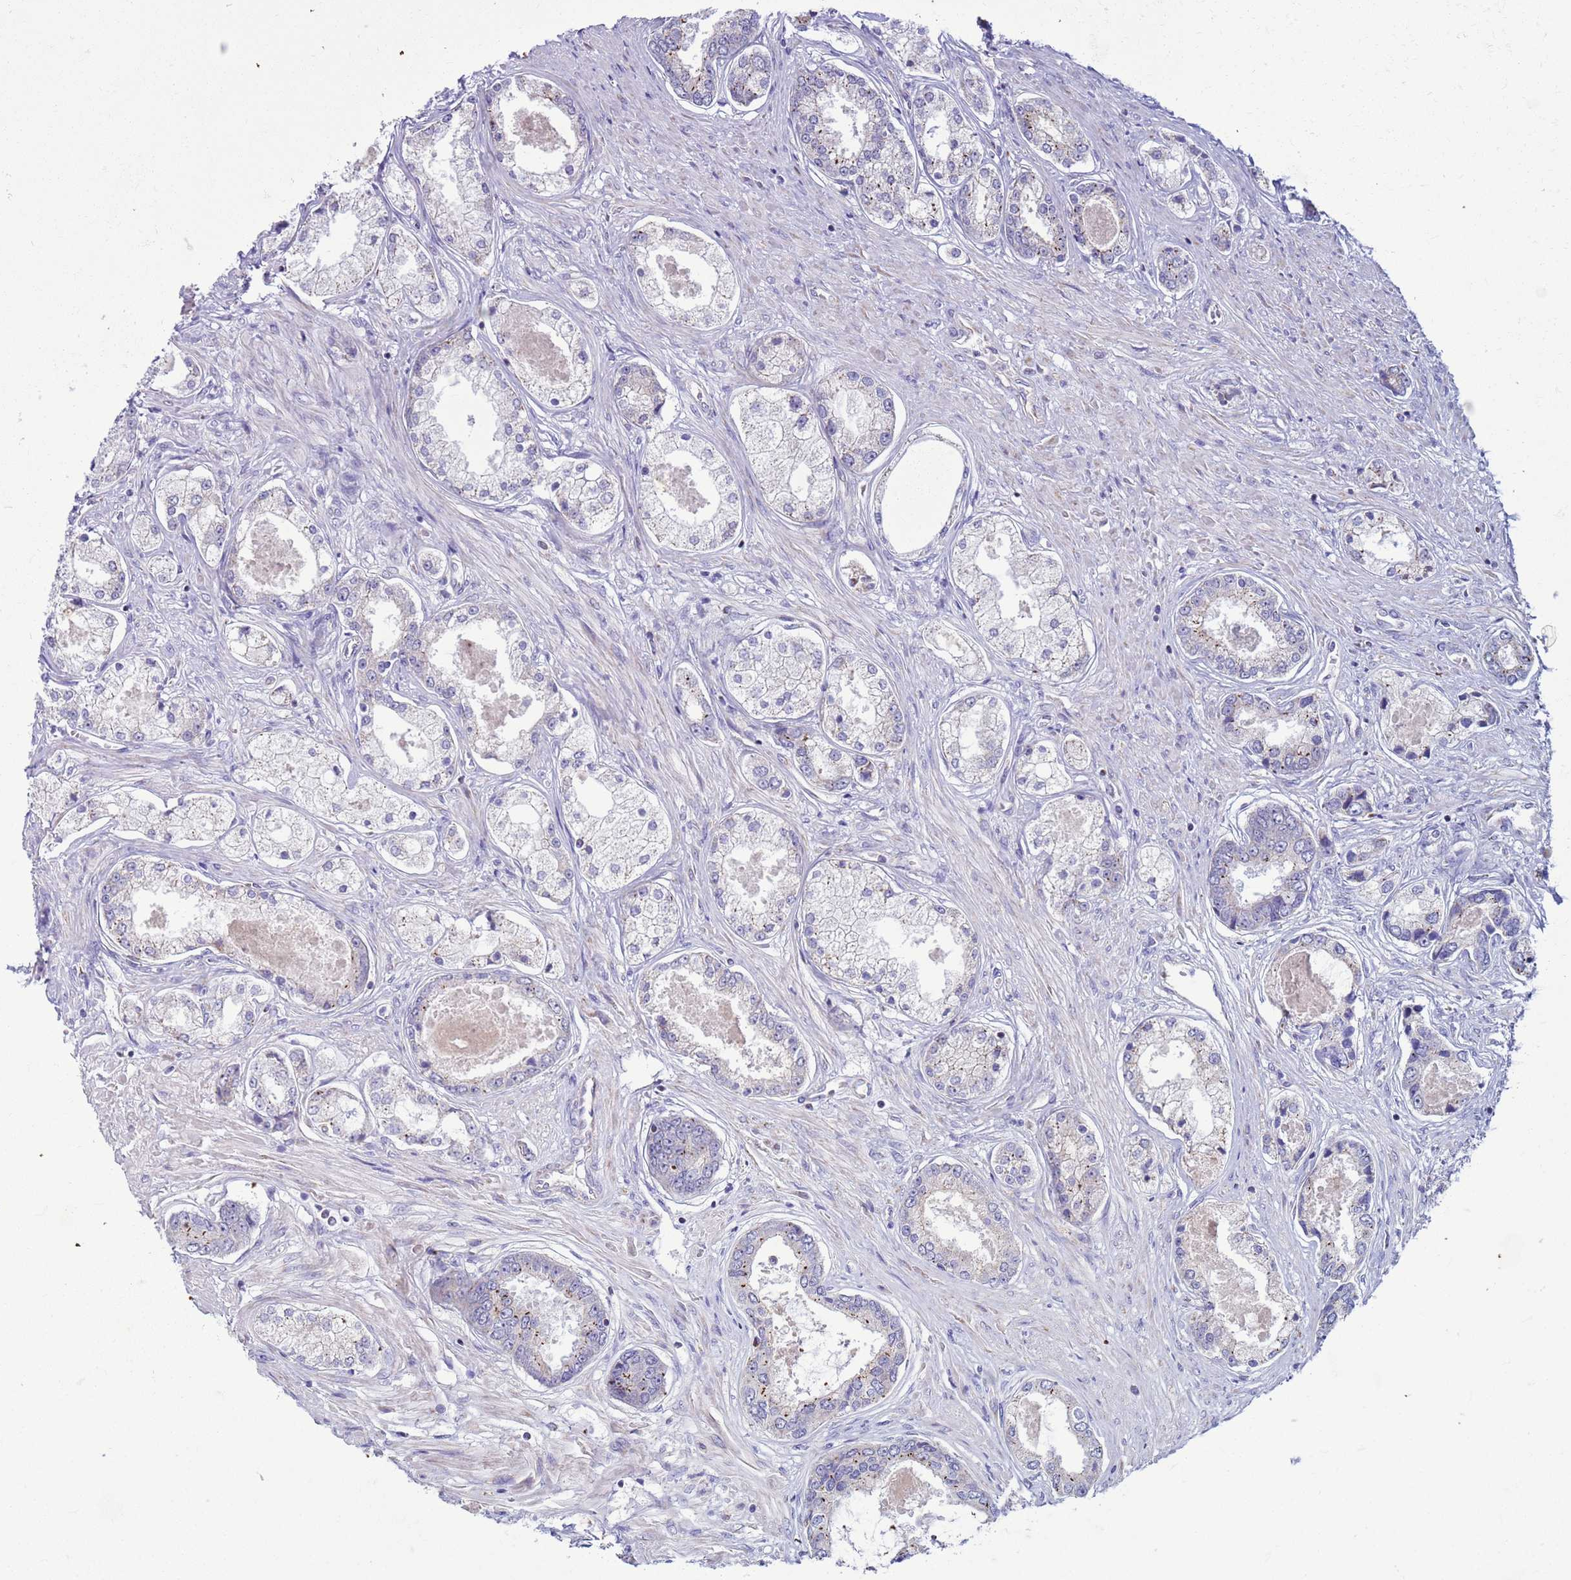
{"staining": {"intensity": "weak", "quantity": "<25%", "location": "cytoplasmic/membranous"}, "tissue": "prostate cancer", "cell_type": "Tumor cells", "image_type": "cancer", "snomed": [{"axis": "morphology", "description": "Adenocarcinoma, Low grade"}, {"axis": "topography", "description": "Prostate"}], "caption": "There is no significant staining in tumor cells of prostate cancer (adenocarcinoma (low-grade)).", "gene": "NCALD", "patient": {"sex": "male", "age": 68}}